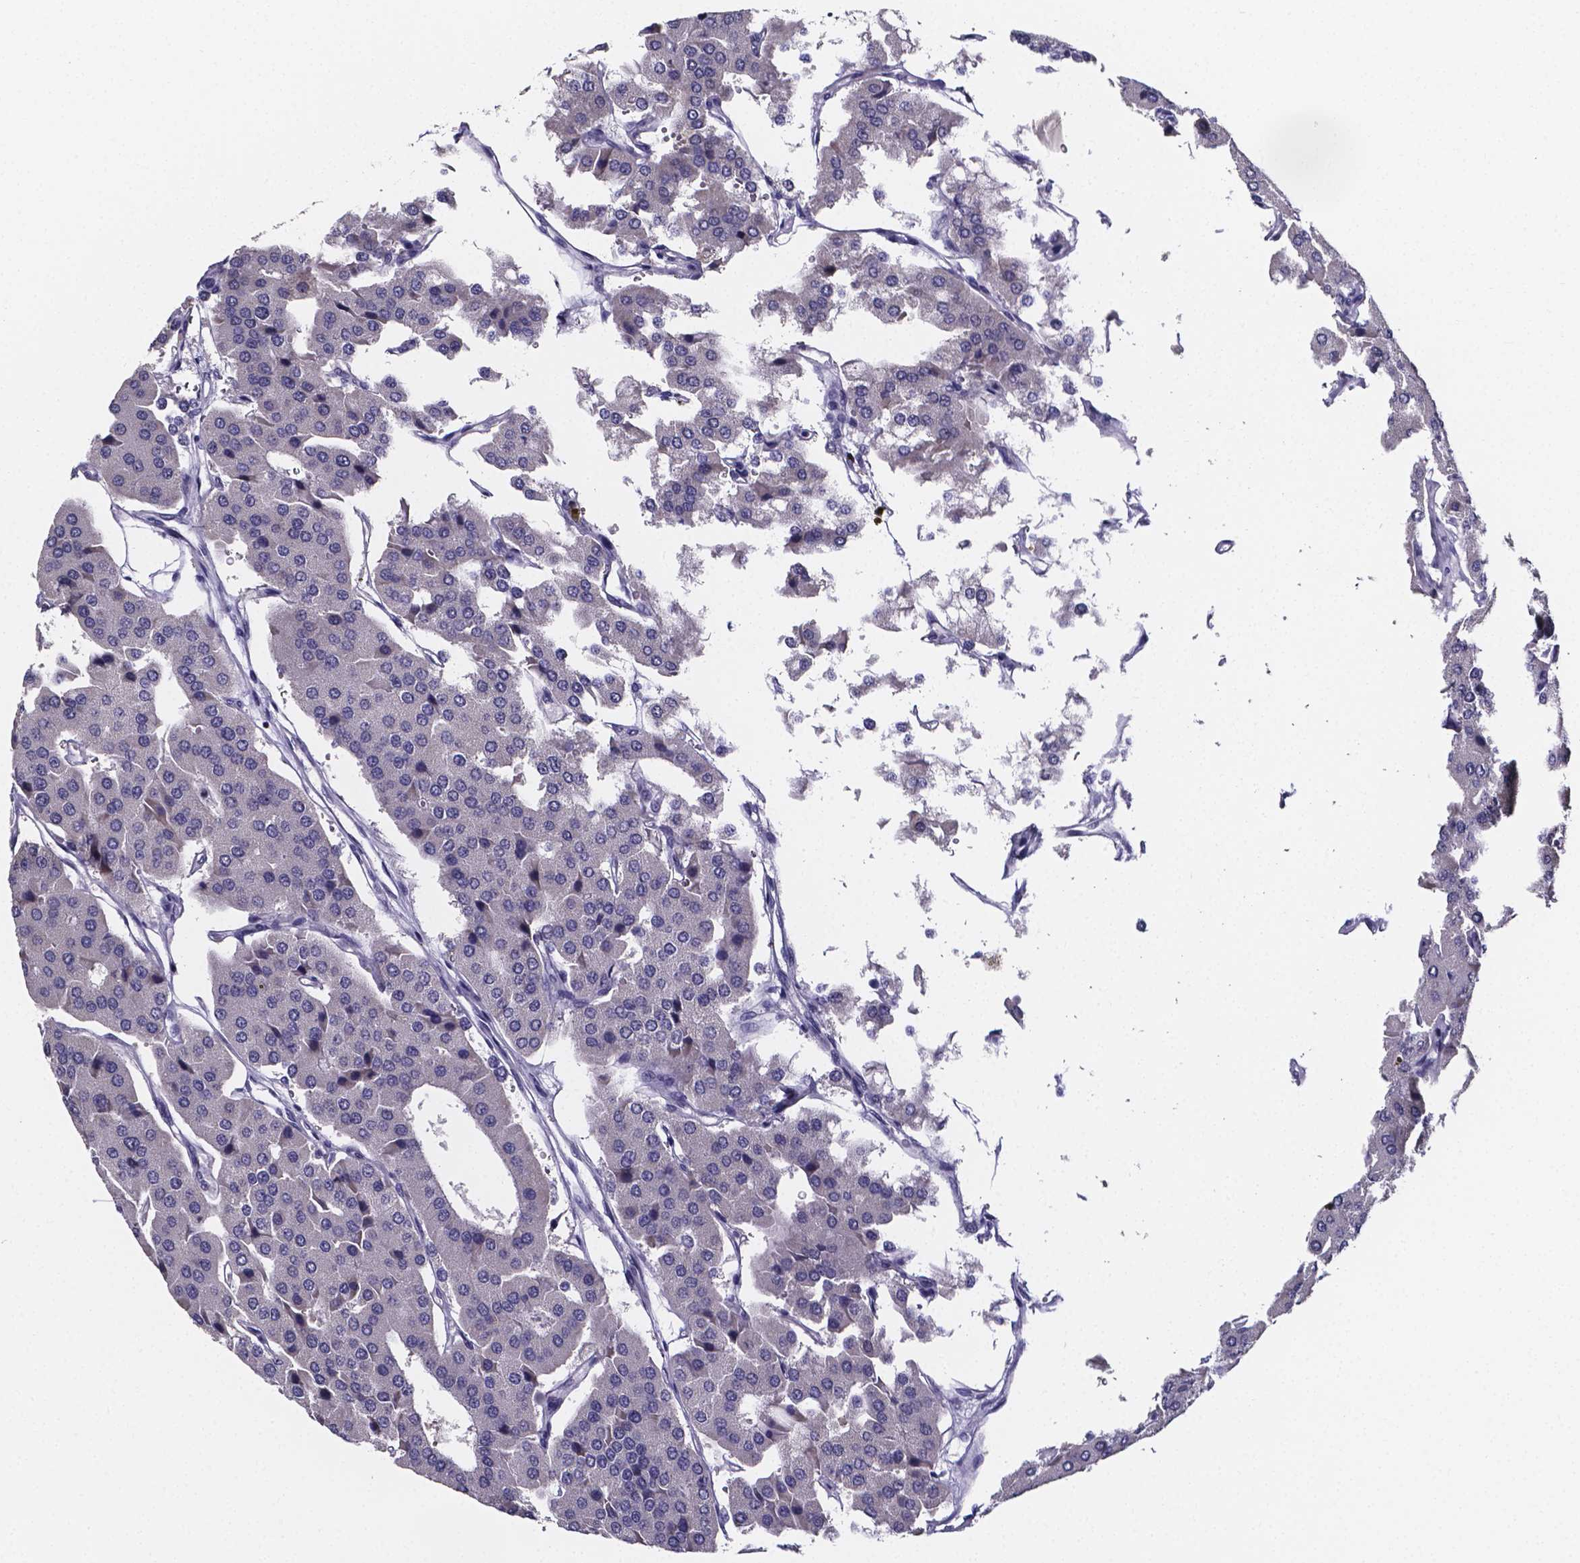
{"staining": {"intensity": "negative", "quantity": "none", "location": "none"}, "tissue": "parathyroid gland", "cell_type": "Glandular cells", "image_type": "normal", "snomed": [{"axis": "morphology", "description": "Normal tissue, NOS"}, {"axis": "morphology", "description": "Adenoma, NOS"}, {"axis": "topography", "description": "Parathyroid gland"}], "caption": "Glandular cells are negative for brown protein staining in unremarkable parathyroid gland. (Brightfield microscopy of DAB (3,3'-diaminobenzidine) immunohistochemistry at high magnification).", "gene": "IZUMO1", "patient": {"sex": "female", "age": 86}}